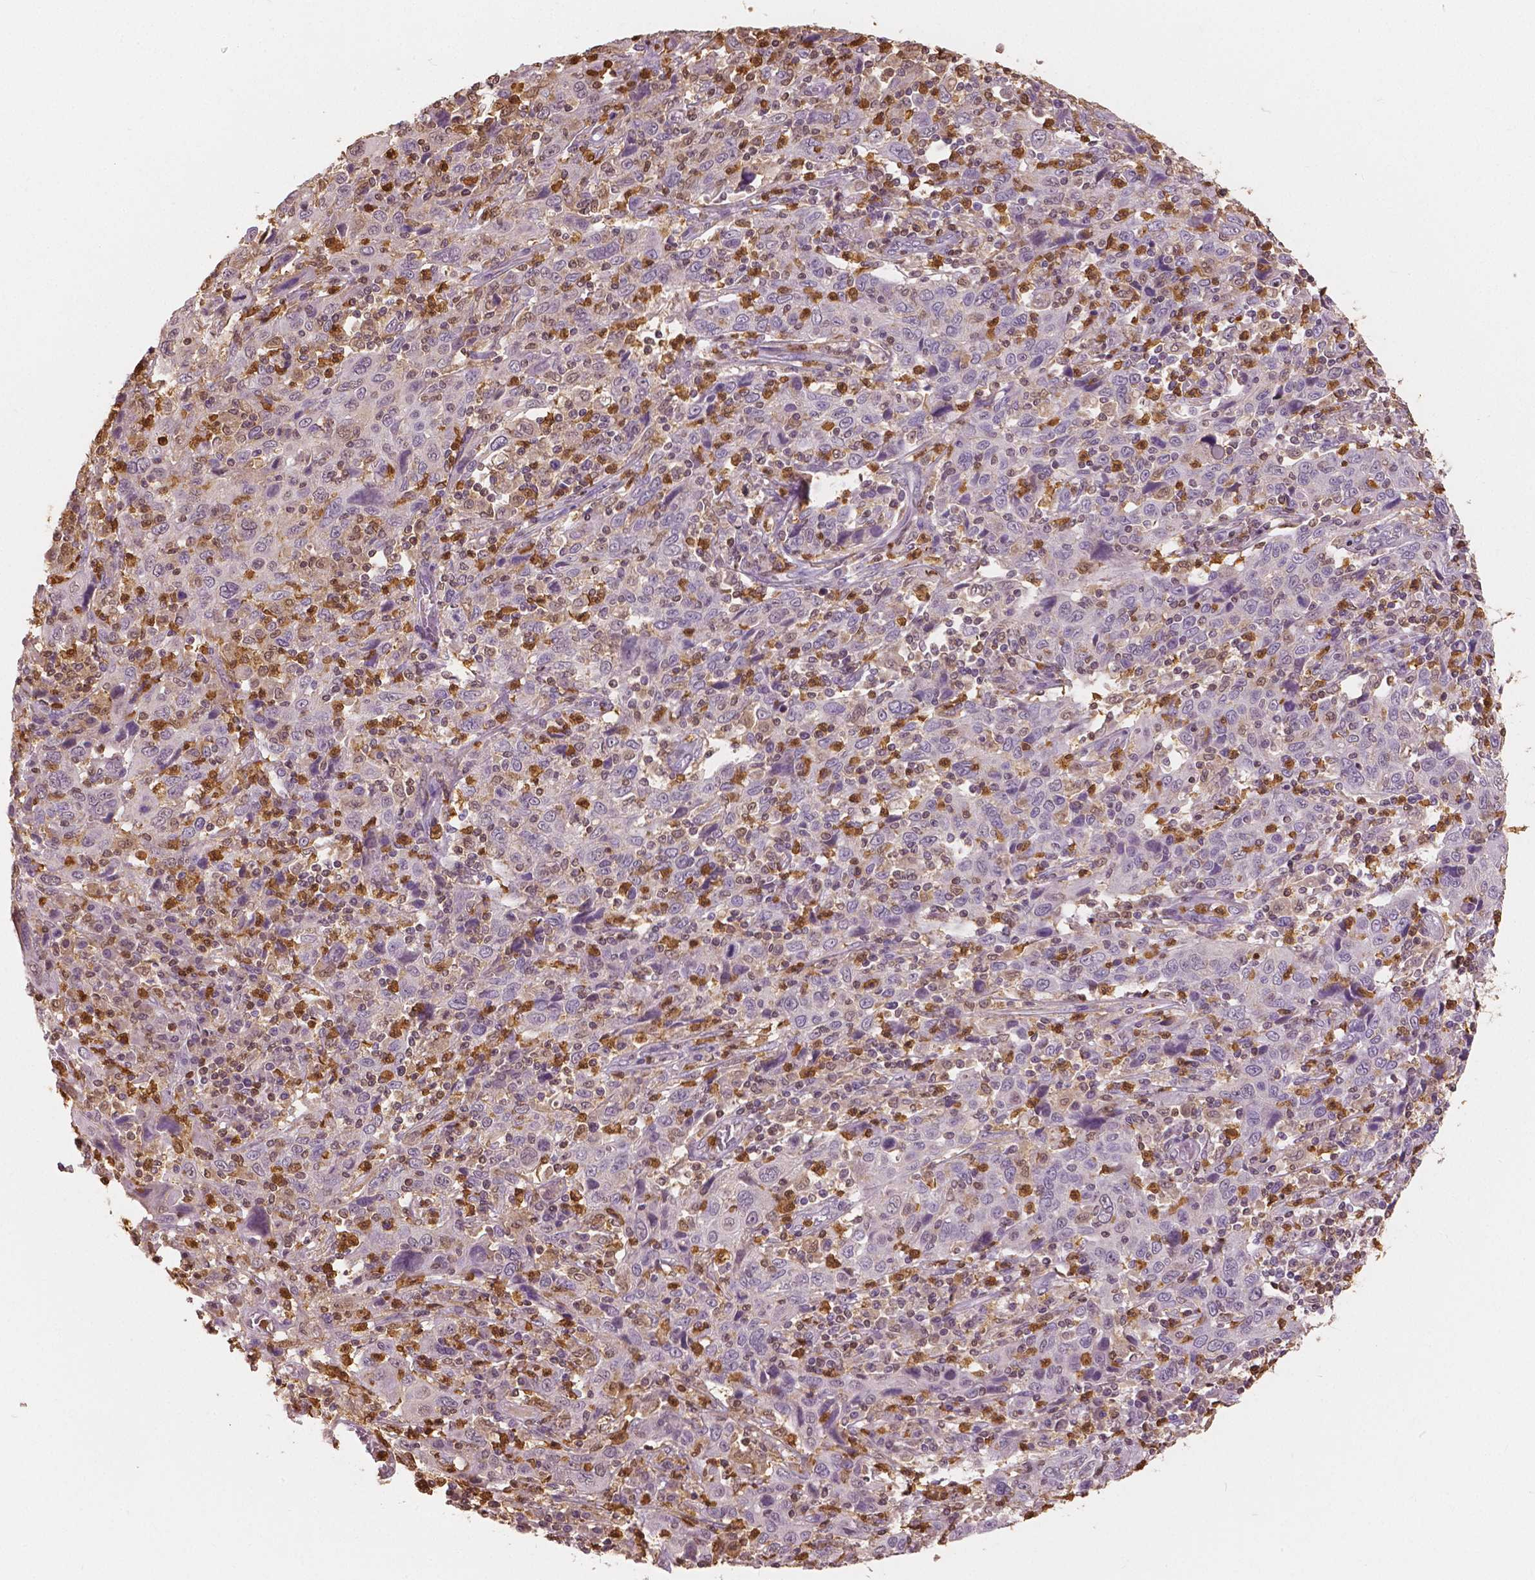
{"staining": {"intensity": "negative", "quantity": "none", "location": "none"}, "tissue": "cervical cancer", "cell_type": "Tumor cells", "image_type": "cancer", "snomed": [{"axis": "morphology", "description": "Squamous cell carcinoma, NOS"}, {"axis": "topography", "description": "Cervix"}], "caption": "Tumor cells show no significant expression in cervical cancer (squamous cell carcinoma).", "gene": "S100A4", "patient": {"sex": "female", "age": 46}}